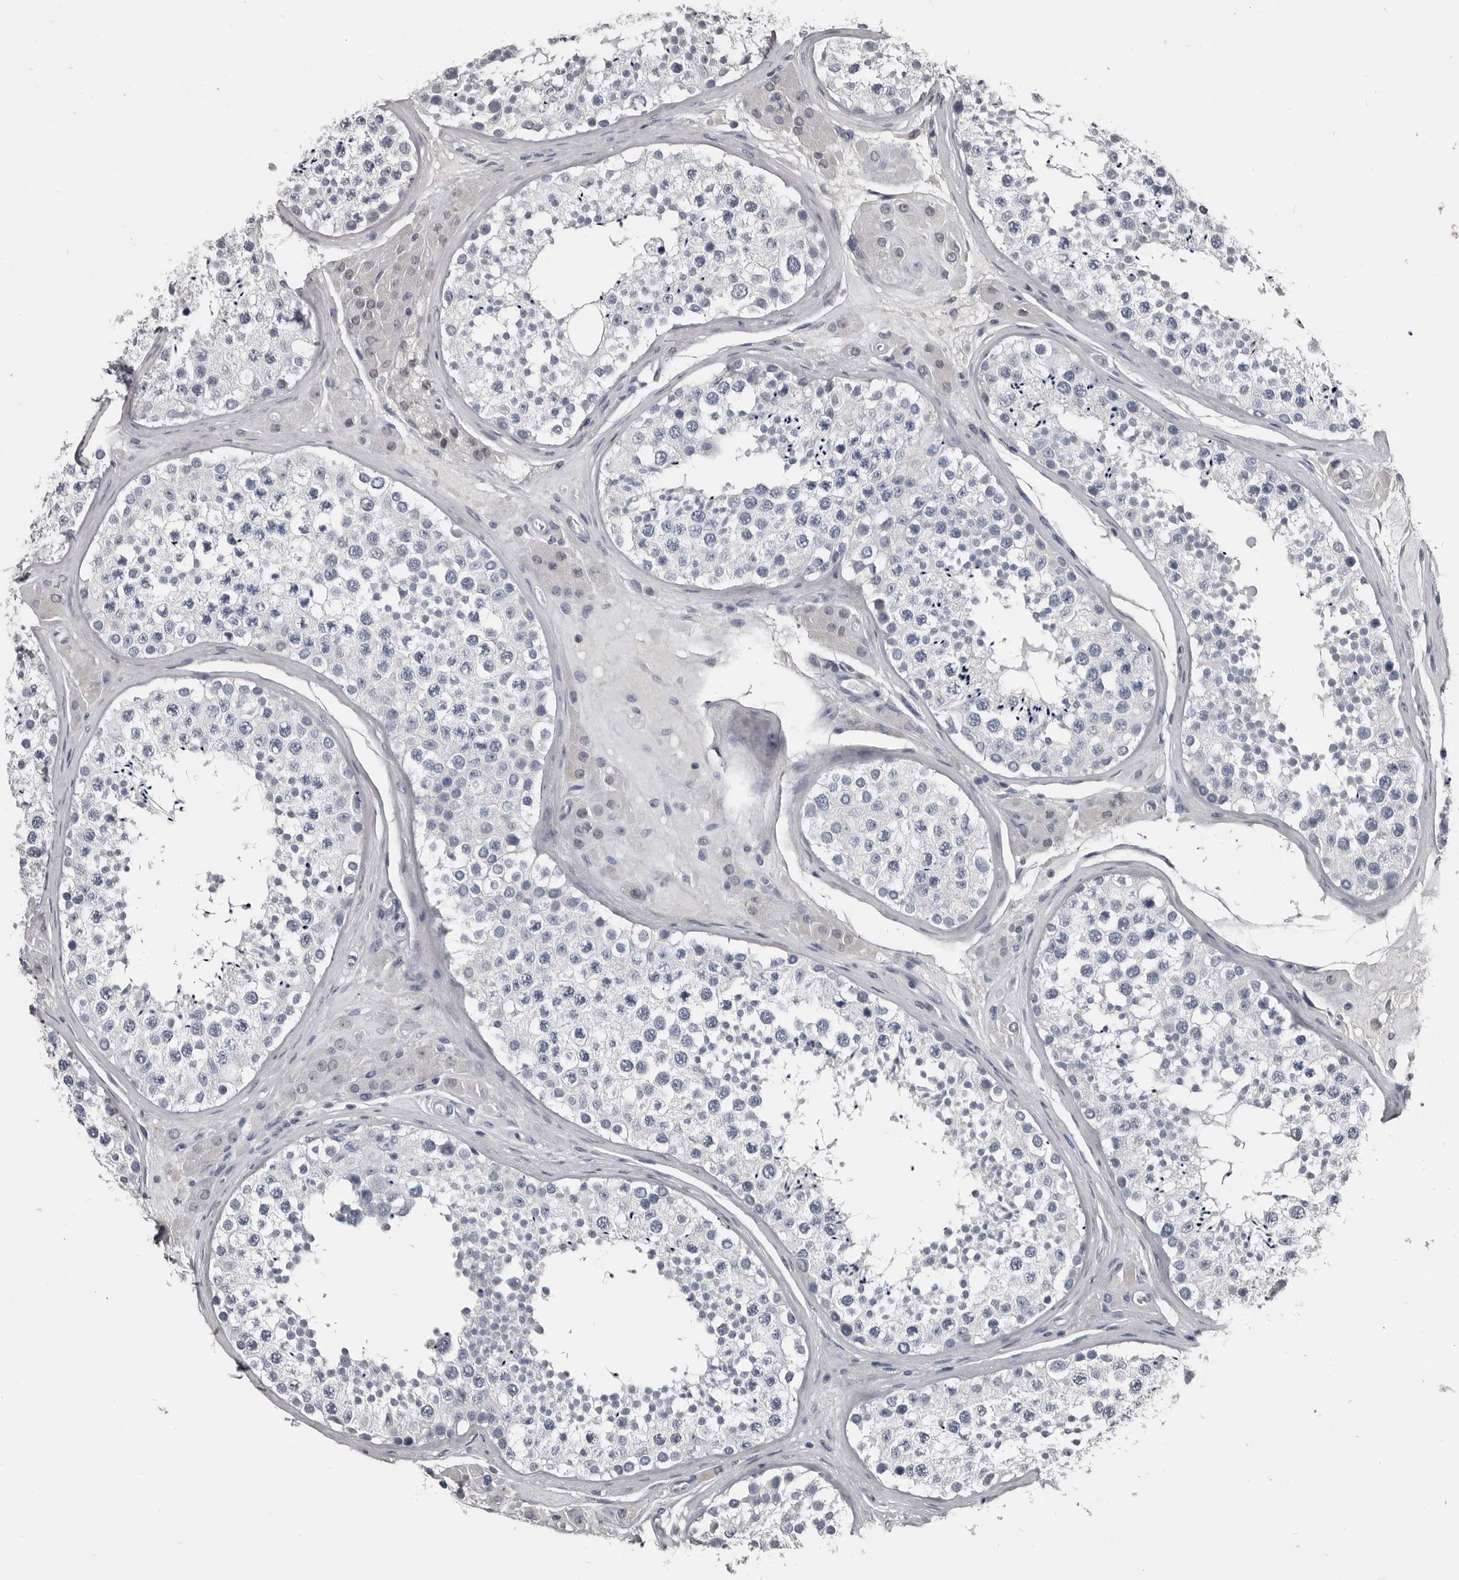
{"staining": {"intensity": "negative", "quantity": "none", "location": "none"}, "tissue": "testis", "cell_type": "Cells in seminiferous ducts", "image_type": "normal", "snomed": [{"axis": "morphology", "description": "Normal tissue, NOS"}, {"axis": "topography", "description": "Testis"}], "caption": "Image shows no significant protein staining in cells in seminiferous ducts of unremarkable testis. (DAB immunohistochemistry (IHC) visualized using brightfield microscopy, high magnification).", "gene": "GREB1", "patient": {"sex": "male", "age": 46}}